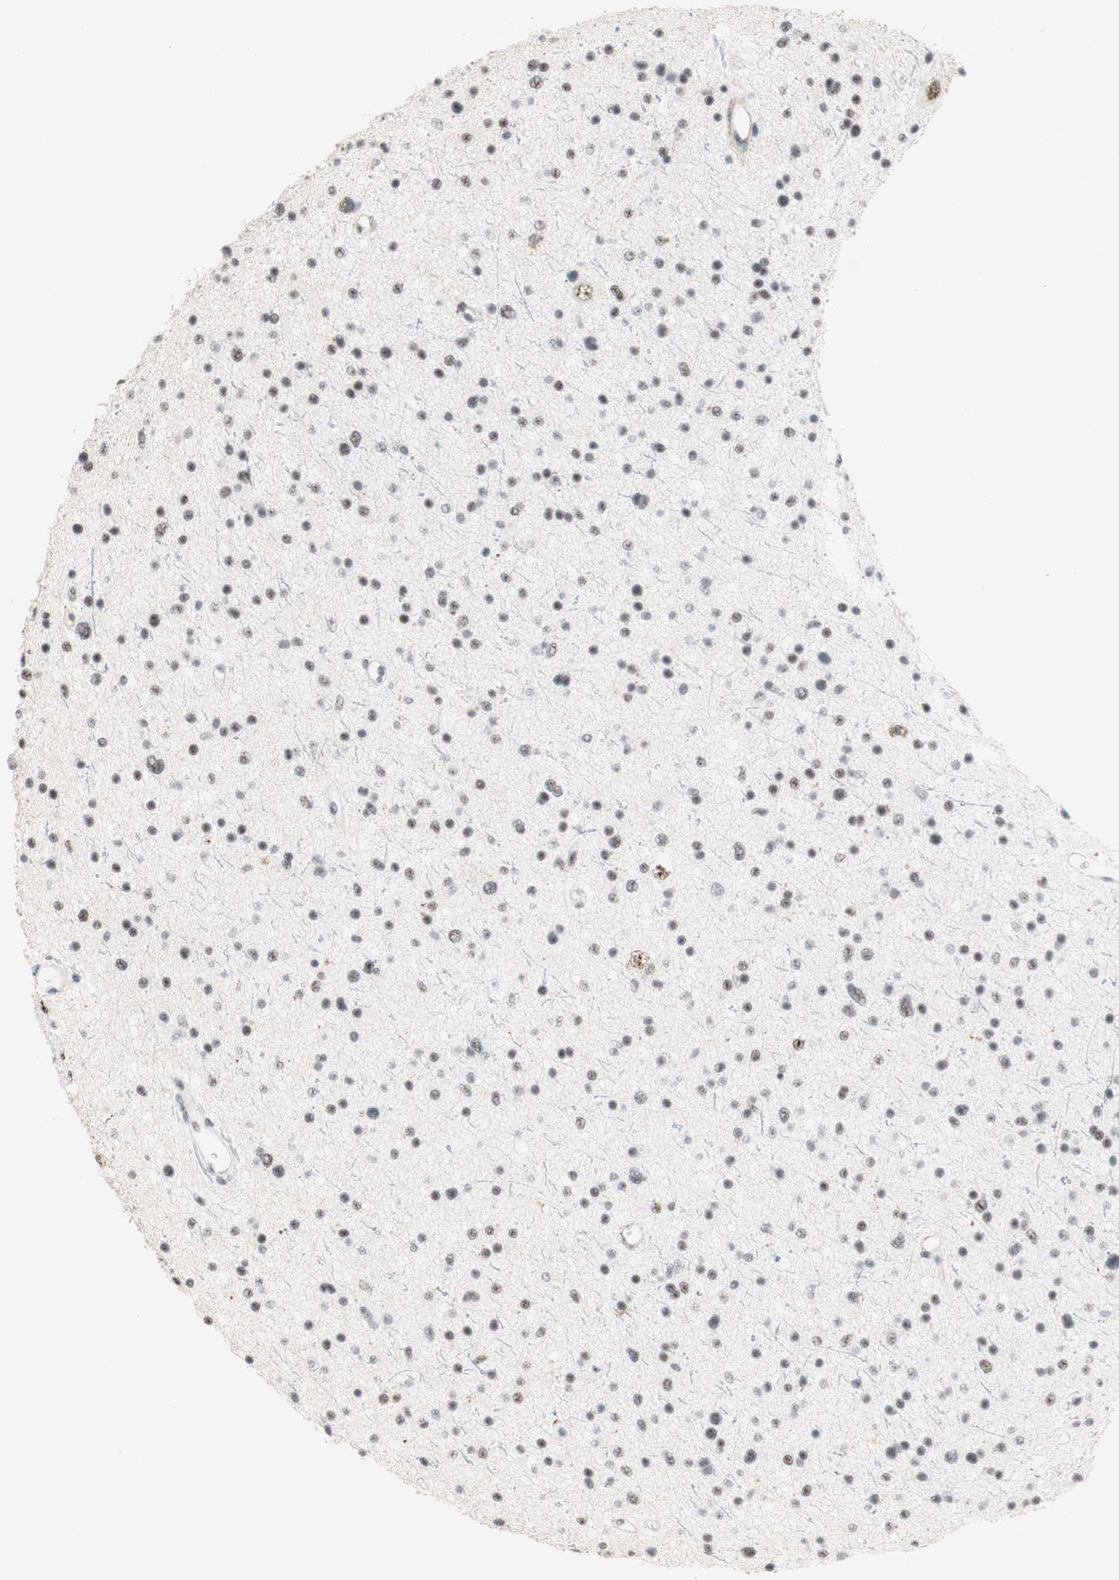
{"staining": {"intensity": "negative", "quantity": "none", "location": "none"}, "tissue": "glioma", "cell_type": "Tumor cells", "image_type": "cancer", "snomed": [{"axis": "morphology", "description": "Glioma, malignant, Low grade"}, {"axis": "topography", "description": "Brain"}], "caption": "Glioma stained for a protein using IHC demonstrates no expression tumor cells.", "gene": "SAP18", "patient": {"sex": "female", "age": 37}}